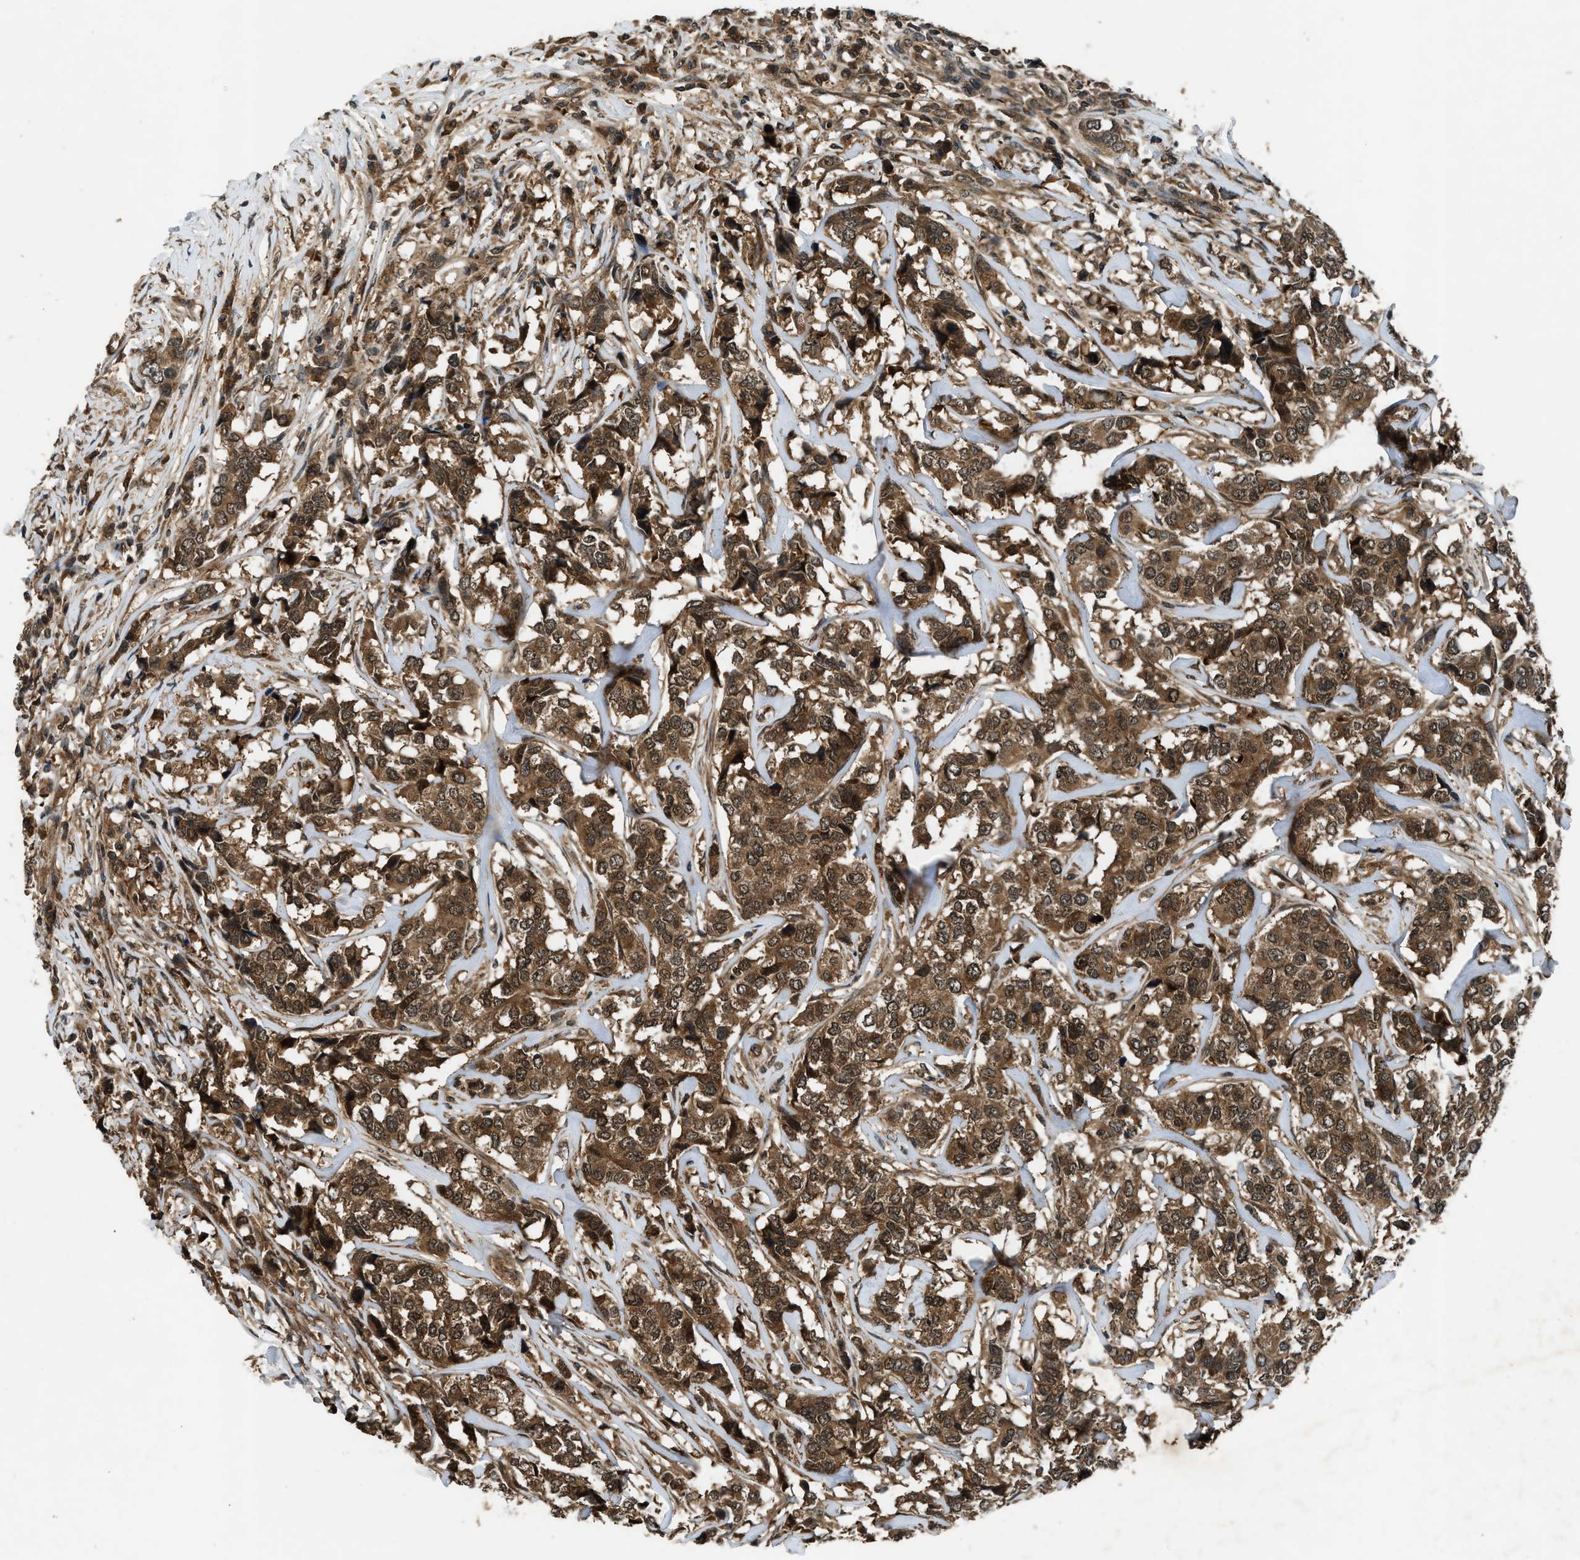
{"staining": {"intensity": "moderate", "quantity": ">75%", "location": "cytoplasmic/membranous,nuclear"}, "tissue": "breast cancer", "cell_type": "Tumor cells", "image_type": "cancer", "snomed": [{"axis": "morphology", "description": "Lobular carcinoma"}, {"axis": "topography", "description": "Breast"}], "caption": "This is a photomicrograph of immunohistochemistry staining of breast cancer (lobular carcinoma), which shows moderate positivity in the cytoplasmic/membranous and nuclear of tumor cells.", "gene": "RPS6KB1", "patient": {"sex": "female", "age": 59}}